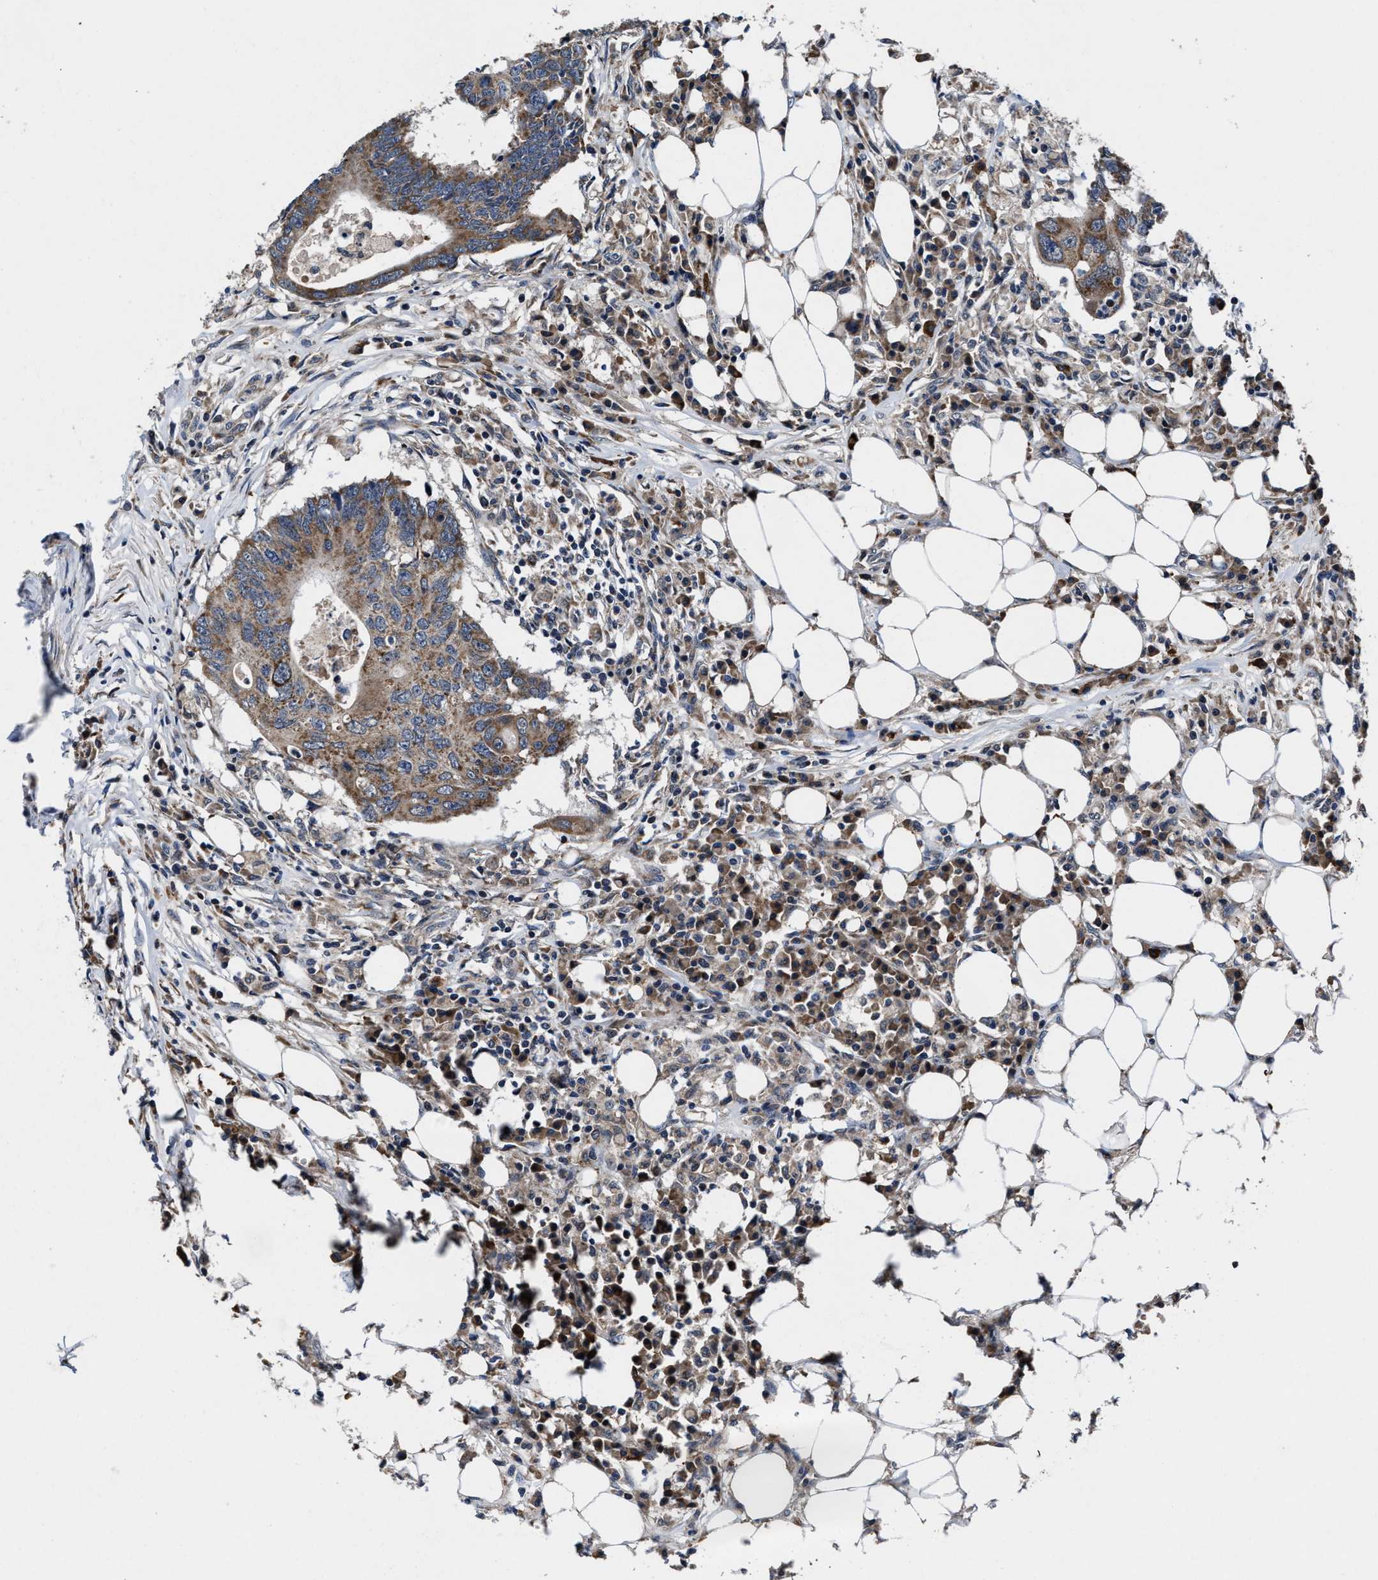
{"staining": {"intensity": "moderate", "quantity": ">75%", "location": "cytoplasmic/membranous"}, "tissue": "colorectal cancer", "cell_type": "Tumor cells", "image_type": "cancer", "snomed": [{"axis": "morphology", "description": "Adenocarcinoma, NOS"}, {"axis": "topography", "description": "Colon"}], "caption": "The image displays staining of adenocarcinoma (colorectal), revealing moderate cytoplasmic/membranous protein positivity (brown color) within tumor cells.", "gene": "TMEM53", "patient": {"sex": "male", "age": 71}}